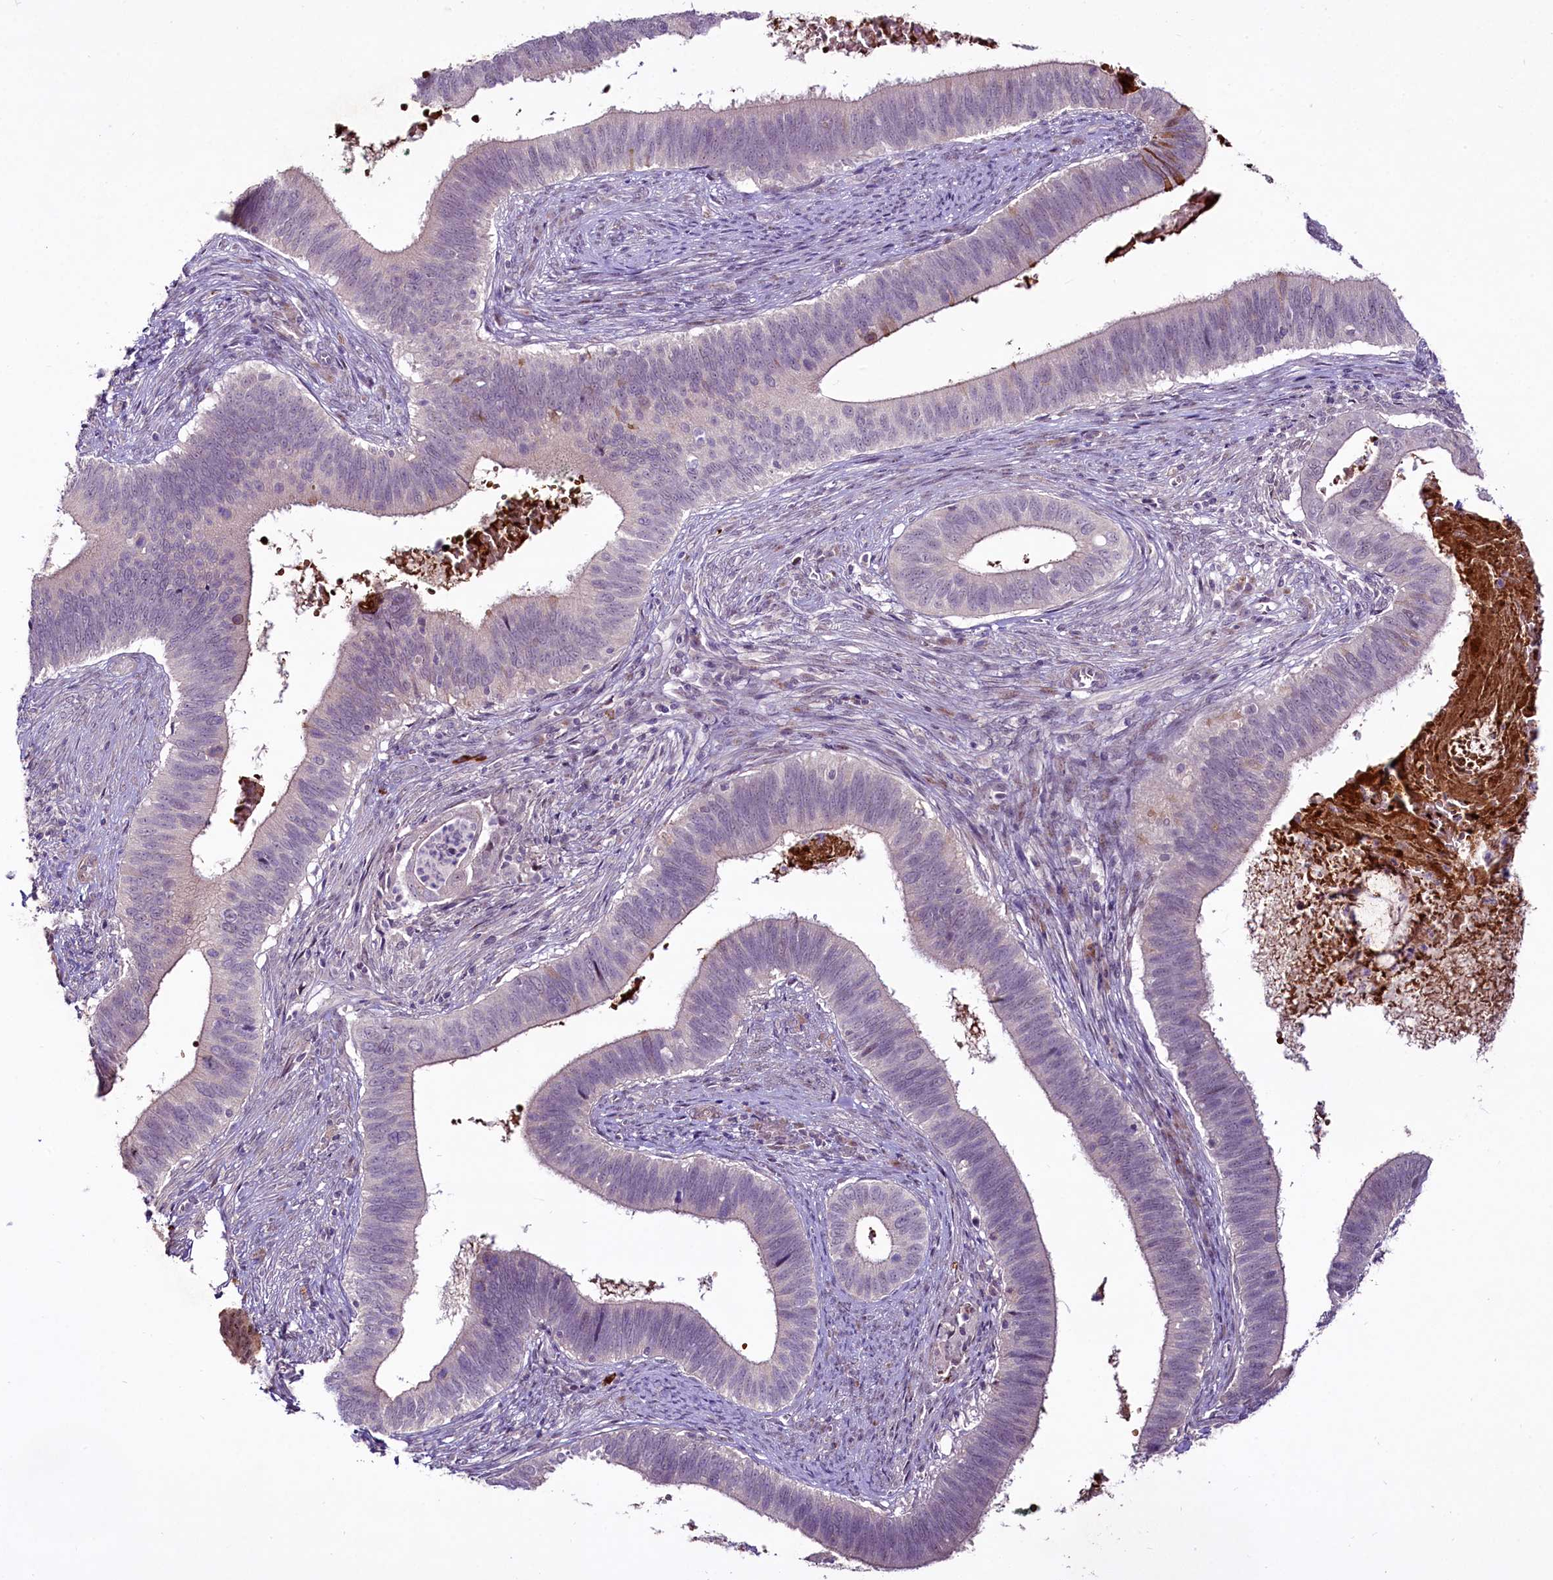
{"staining": {"intensity": "weak", "quantity": "<25%", "location": "nuclear"}, "tissue": "cervical cancer", "cell_type": "Tumor cells", "image_type": "cancer", "snomed": [{"axis": "morphology", "description": "Adenocarcinoma, NOS"}, {"axis": "topography", "description": "Cervix"}], "caption": "Tumor cells are negative for protein expression in human cervical cancer.", "gene": "SUSD3", "patient": {"sex": "female", "age": 42}}